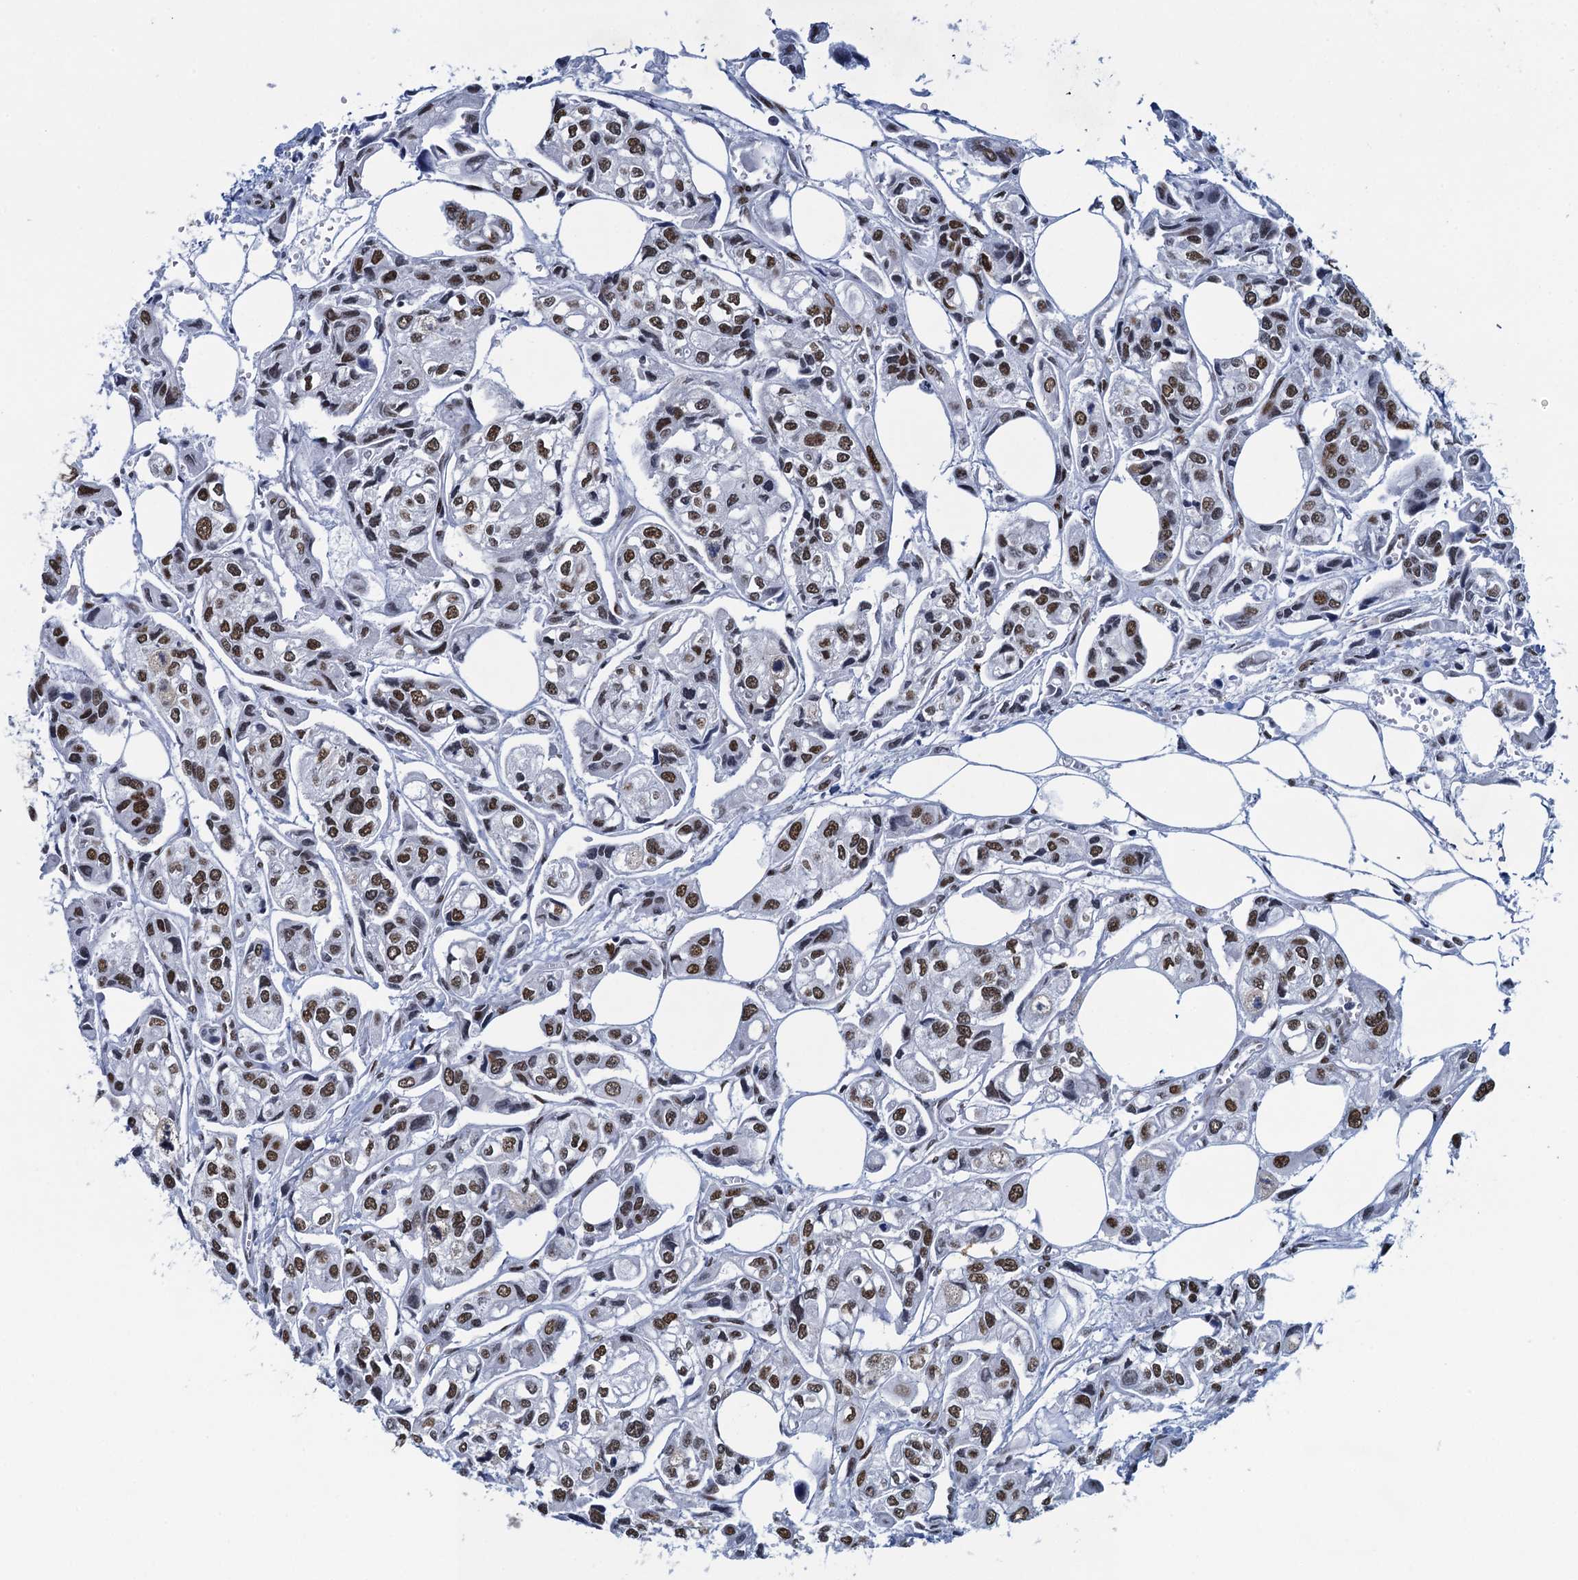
{"staining": {"intensity": "moderate", "quantity": ">75%", "location": "nuclear"}, "tissue": "urothelial cancer", "cell_type": "Tumor cells", "image_type": "cancer", "snomed": [{"axis": "morphology", "description": "Urothelial carcinoma, High grade"}, {"axis": "topography", "description": "Urinary bladder"}], "caption": "Protein staining shows moderate nuclear positivity in approximately >75% of tumor cells in urothelial cancer.", "gene": "HNRNPUL2", "patient": {"sex": "male", "age": 67}}